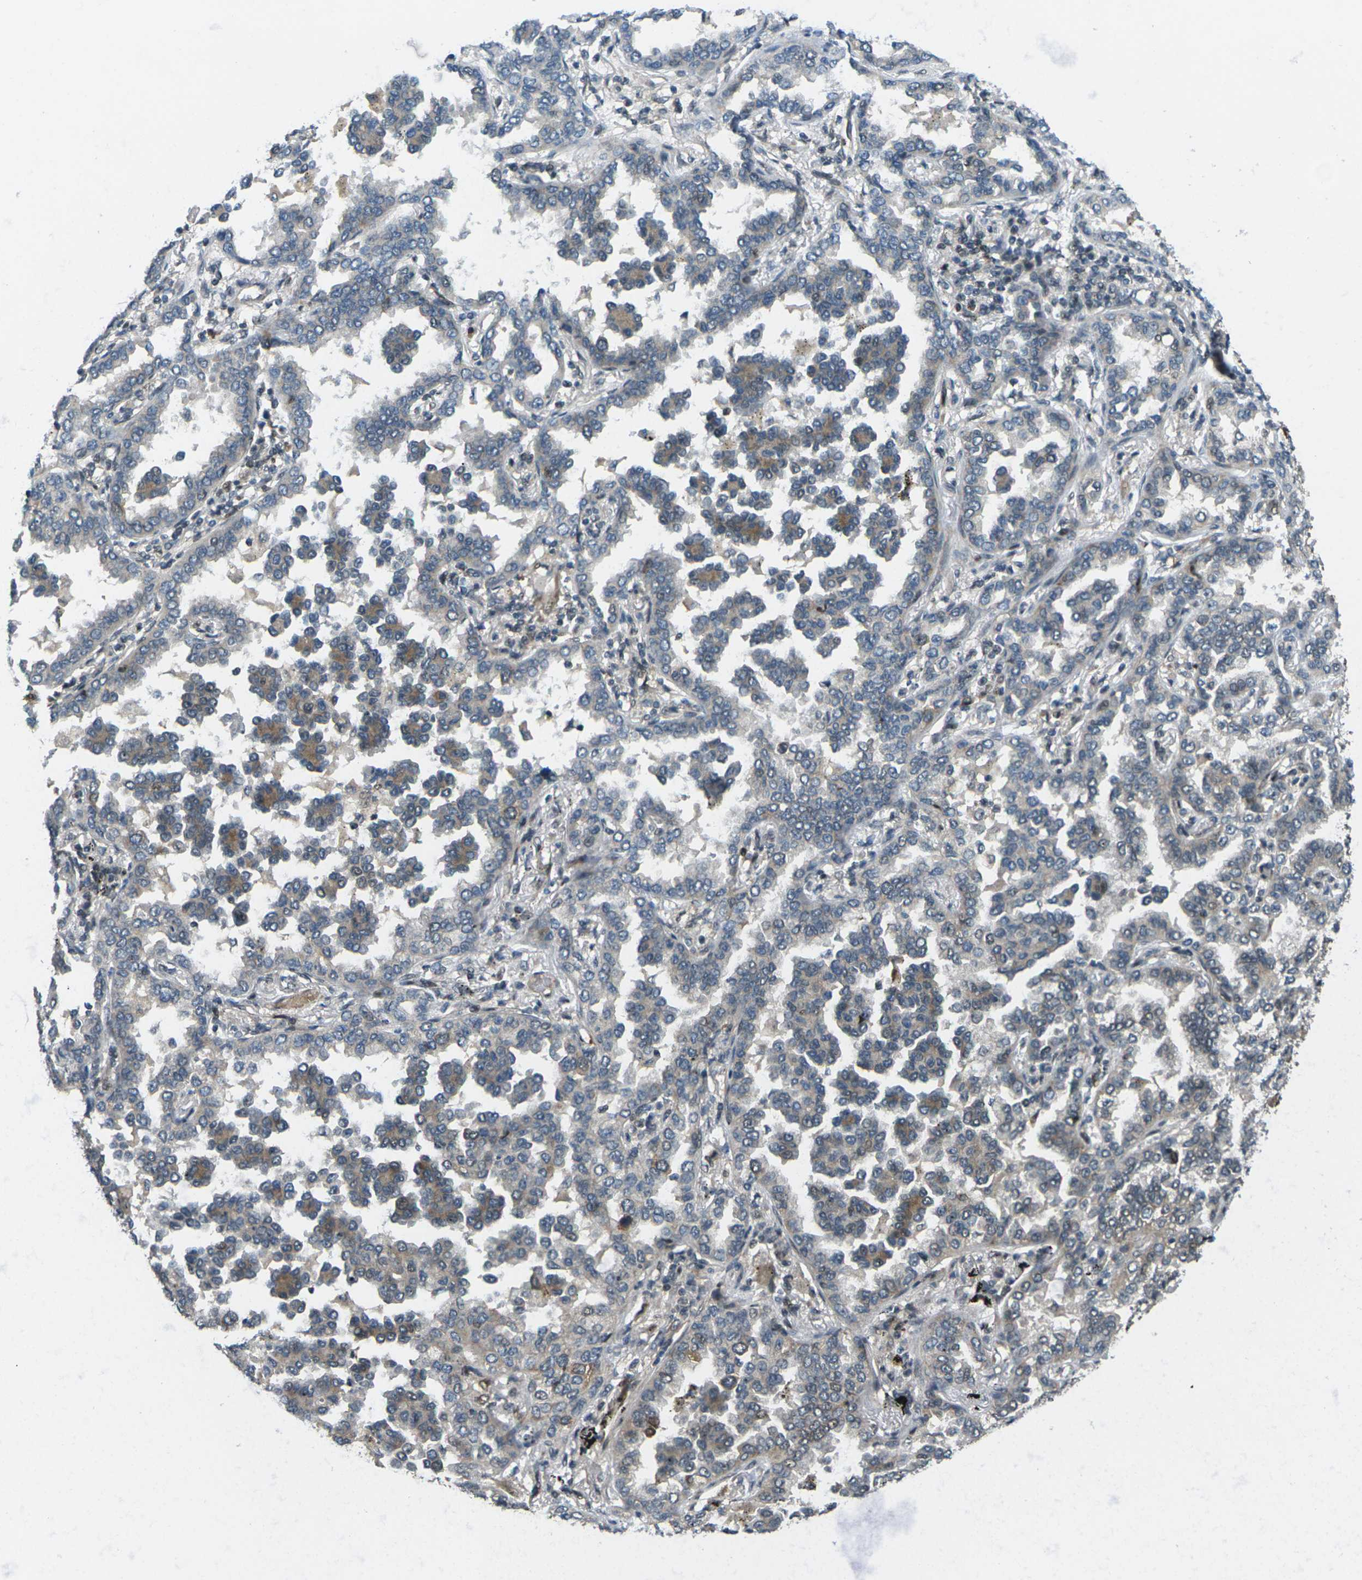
{"staining": {"intensity": "moderate", "quantity": "25%-75%", "location": "cytoplasmic/membranous,nuclear"}, "tissue": "lung cancer", "cell_type": "Tumor cells", "image_type": "cancer", "snomed": [{"axis": "morphology", "description": "Normal tissue, NOS"}, {"axis": "morphology", "description": "Adenocarcinoma, NOS"}, {"axis": "topography", "description": "Lung"}], "caption": "Protein staining exhibits moderate cytoplasmic/membranous and nuclear staining in approximately 25%-75% of tumor cells in lung cancer (adenocarcinoma).", "gene": "UBE2S", "patient": {"sex": "male", "age": 59}}